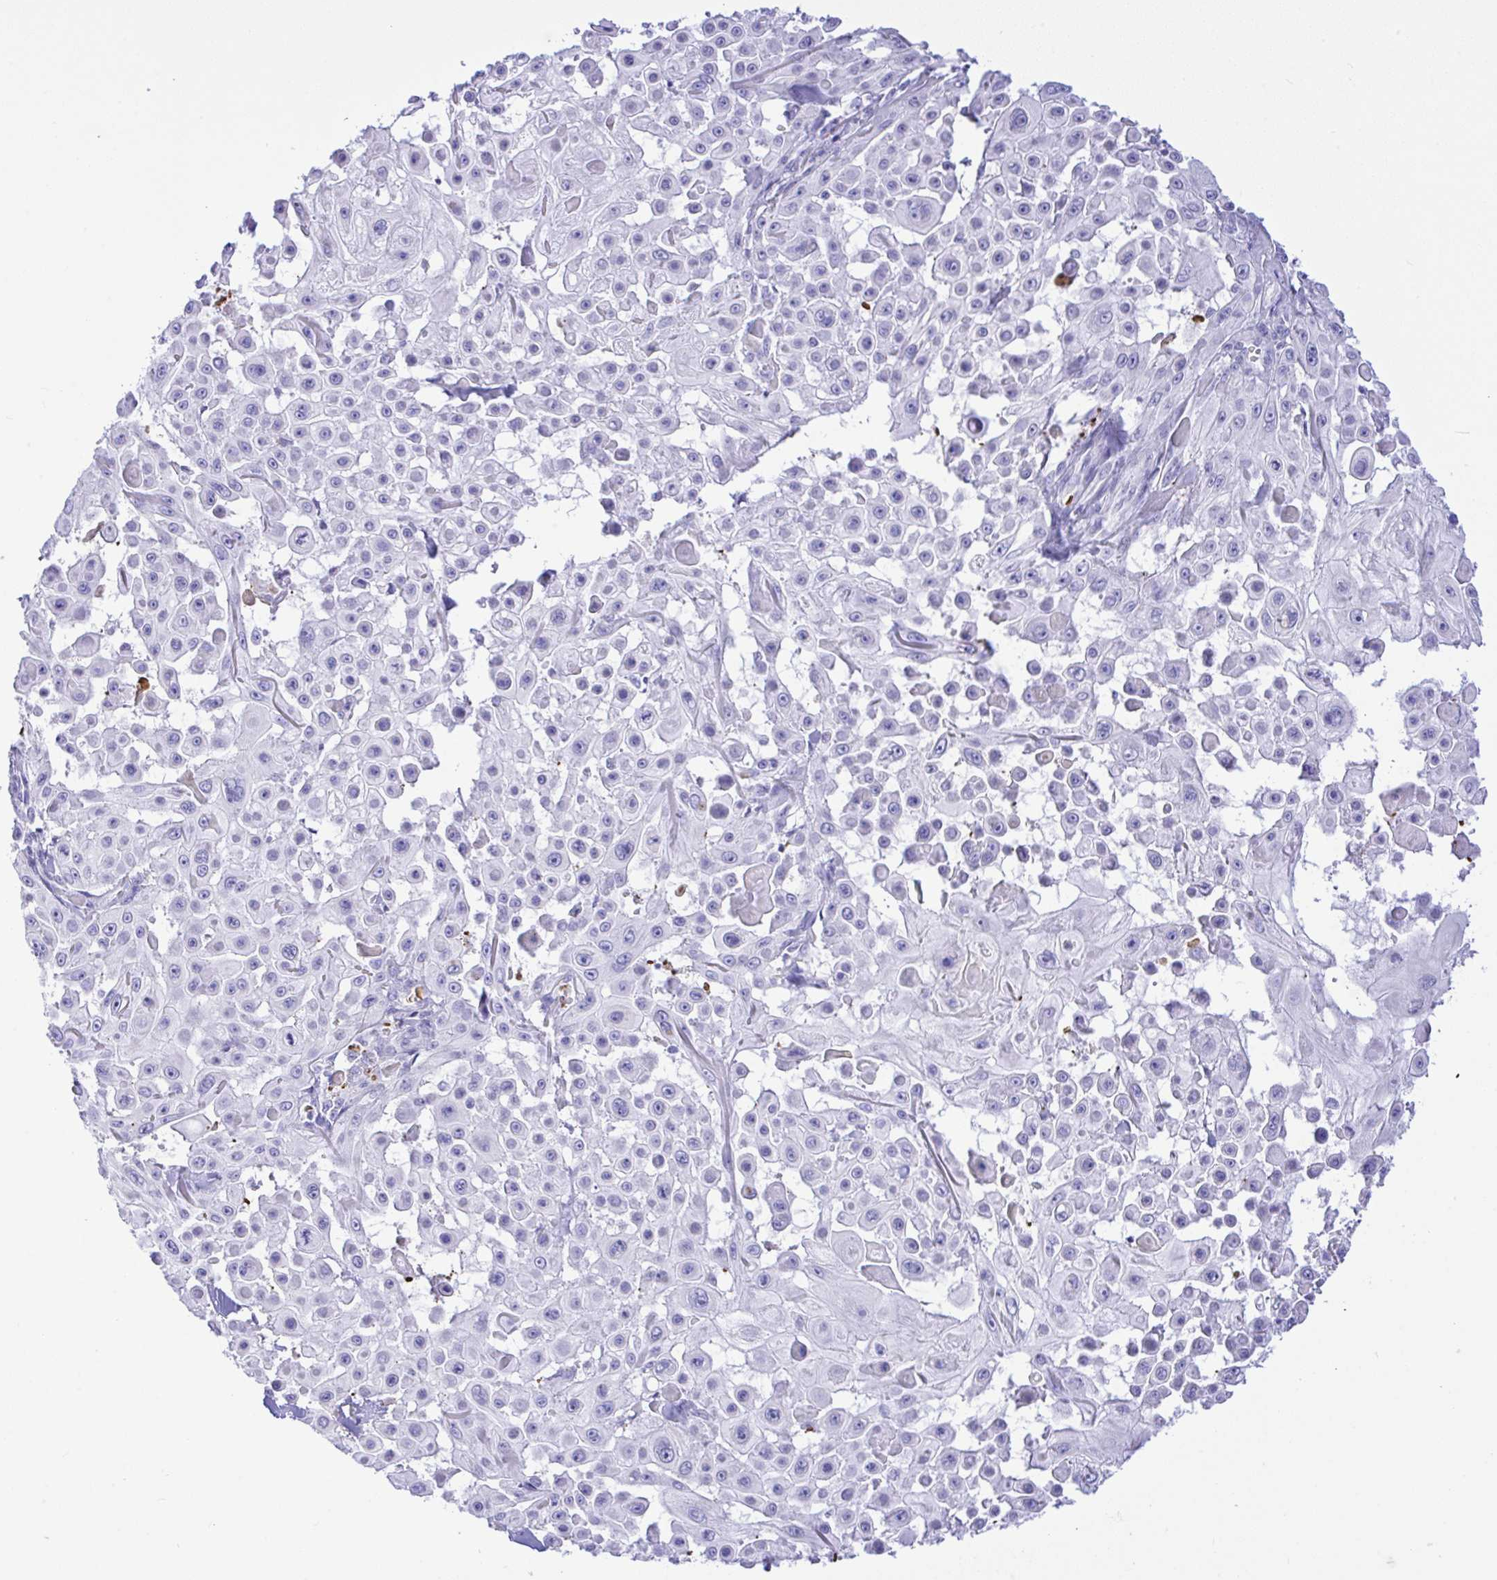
{"staining": {"intensity": "negative", "quantity": "none", "location": "none"}, "tissue": "skin cancer", "cell_type": "Tumor cells", "image_type": "cancer", "snomed": [{"axis": "morphology", "description": "Squamous cell carcinoma, NOS"}, {"axis": "topography", "description": "Skin"}], "caption": "The immunohistochemistry photomicrograph has no significant positivity in tumor cells of skin squamous cell carcinoma tissue.", "gene": "ZNF221", "patient": {"sex": "male", "age": 91}}